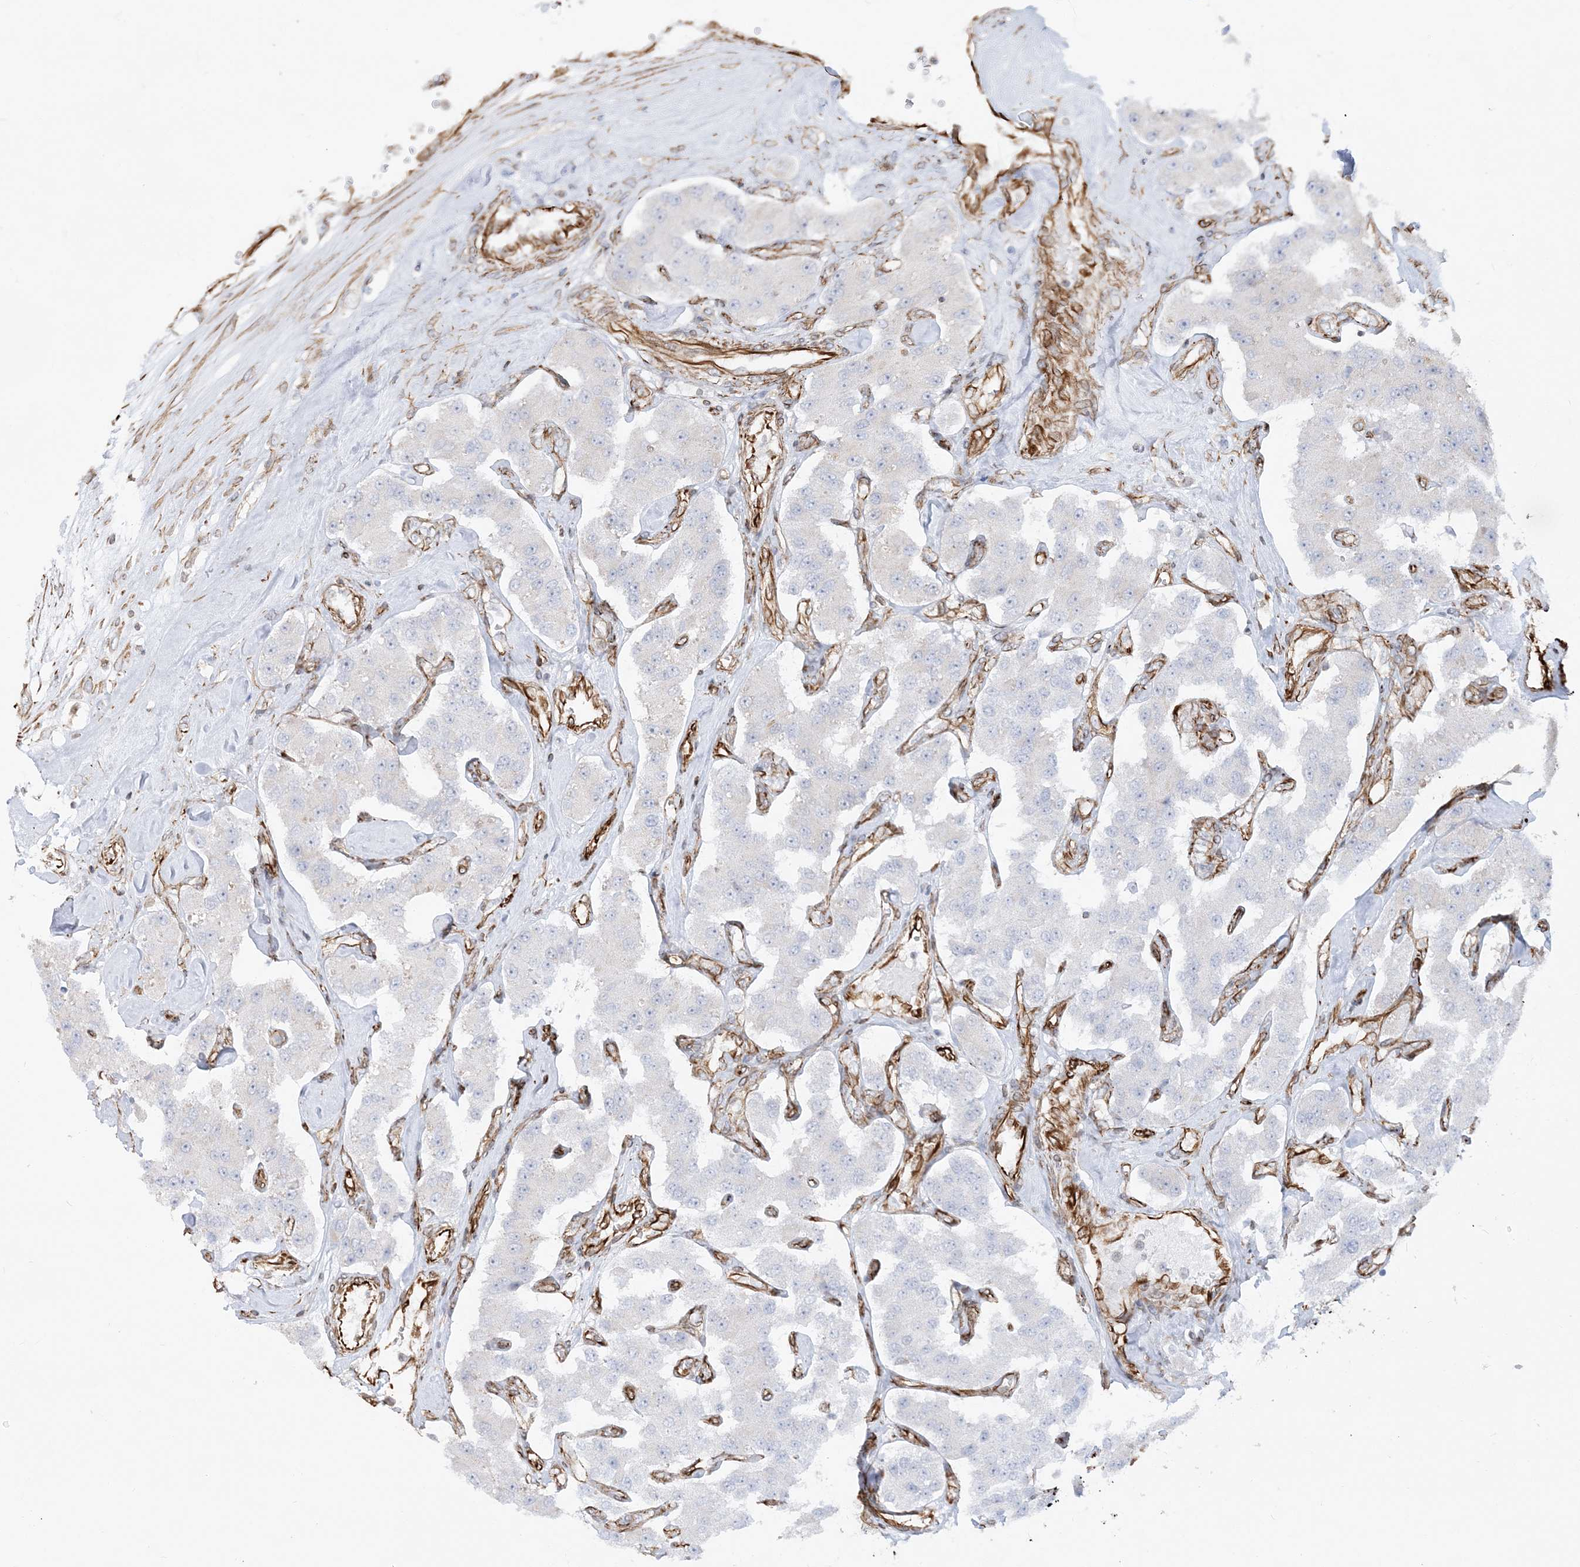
{"staining": {"intensity": "negative", "quantity": "none", "location": "none"}, "tissue": "carcinoid", "cell_type": "Tumor cells", "image_type": "cancer", "snomed": [{"axis": "morphology", "description": "Carcinoid, malignant, NOS"}, {"axis": "topography", "description": "Pancreas"}], "caption": "This is an IHC histopathology image of carcinoid. There is no staining in tumor cells.", "gene": "SCLT1", "patient": {"sex": "male", "age": 41}}